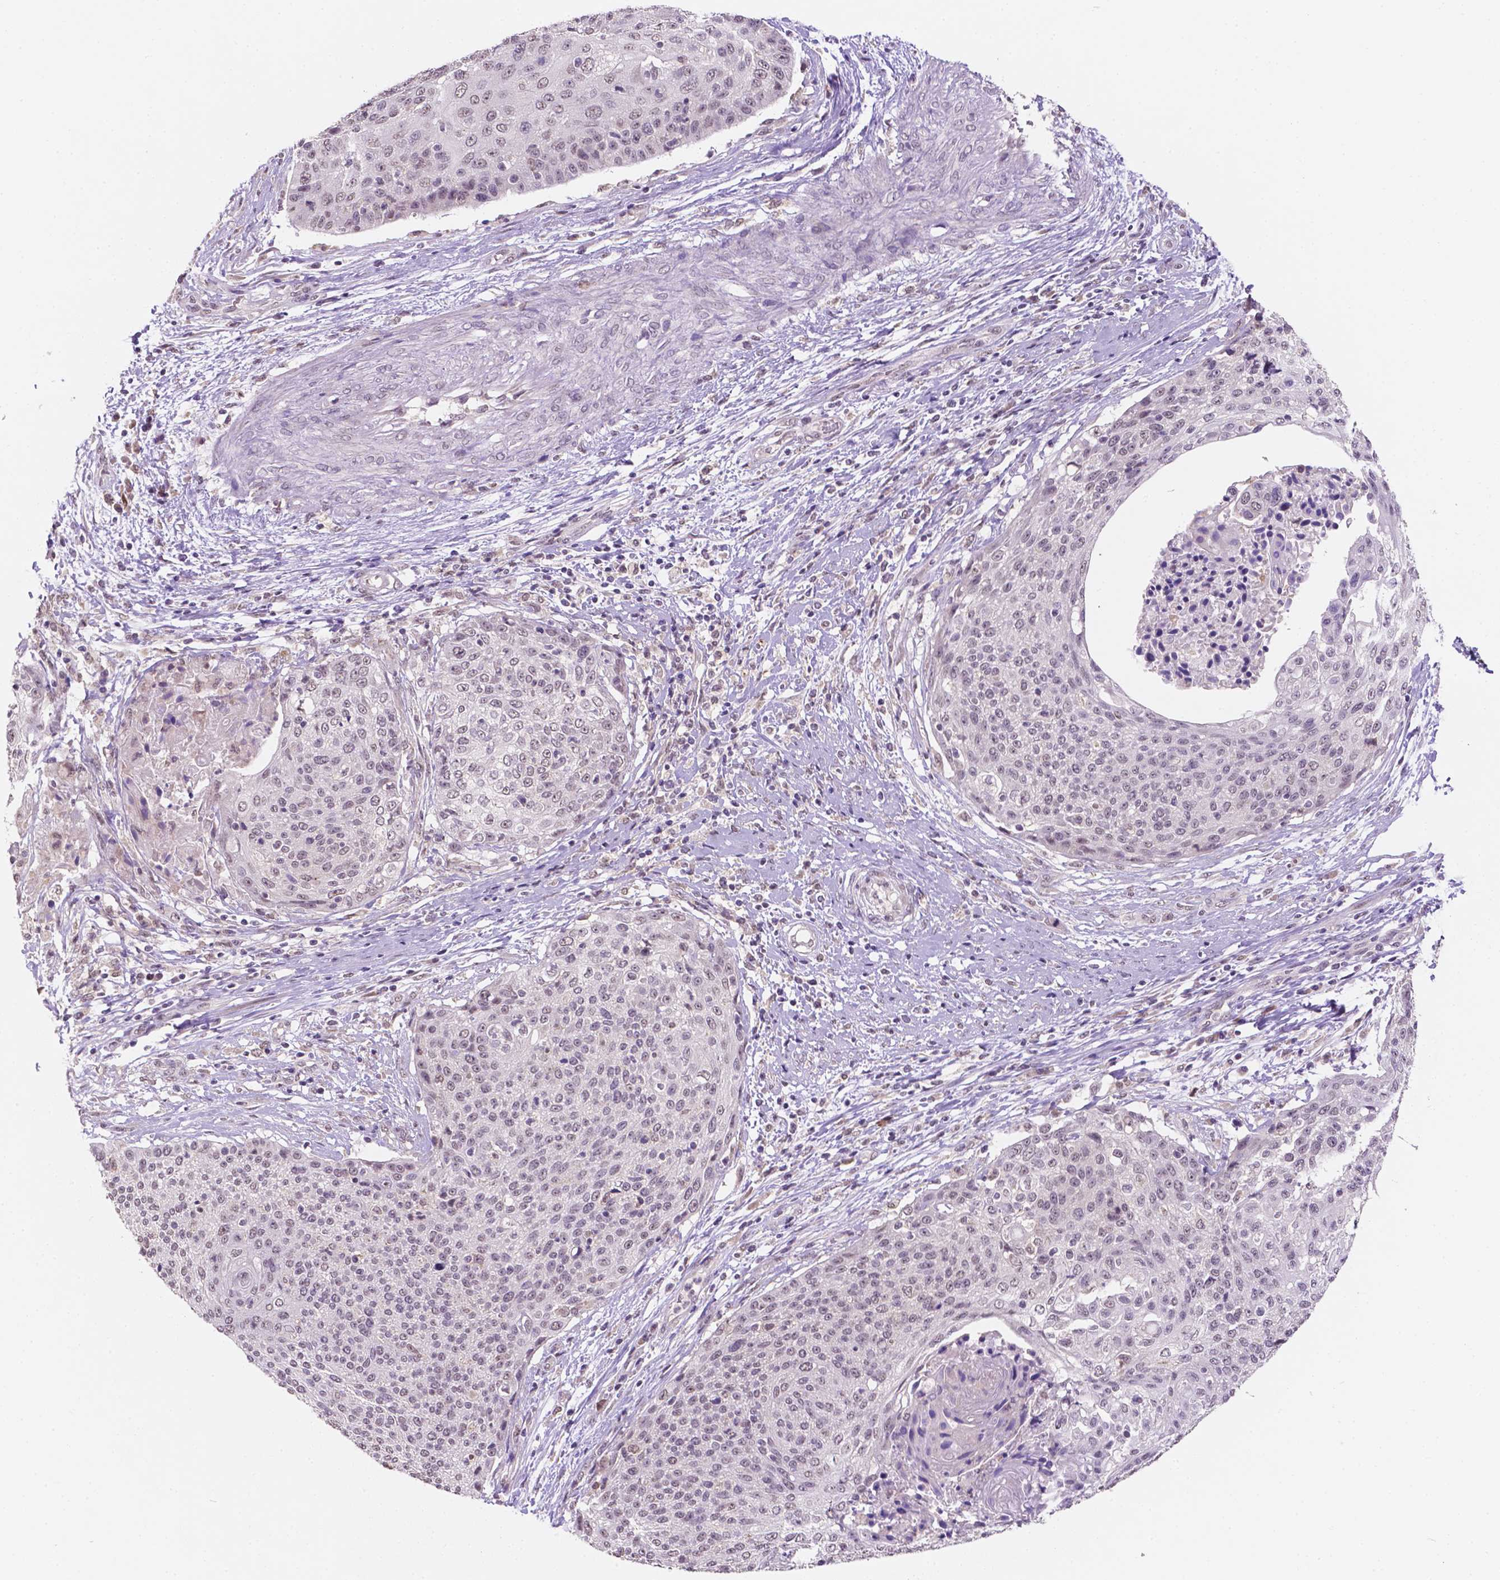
{"staining": {"intensity": "negative", "quantity": "none", "location": "none"}, "tissue": "cervical cancer", "cell_type": "Tumor cells", "image_type": "cancer", "snomed": [{"axis": "morphology", "description": "Squamous cell carcinoma, NOS"}, {"axis": "topography", "description": "Cervix"}], "caption": "A high-resolution histopathology image shows immunohistochemistry staining of squamous cell carcinoma (cervical), which shows no significant staining in tumor cells.", "gene": "SHLD3", "patient": {"sex": "female", "age": 31}}